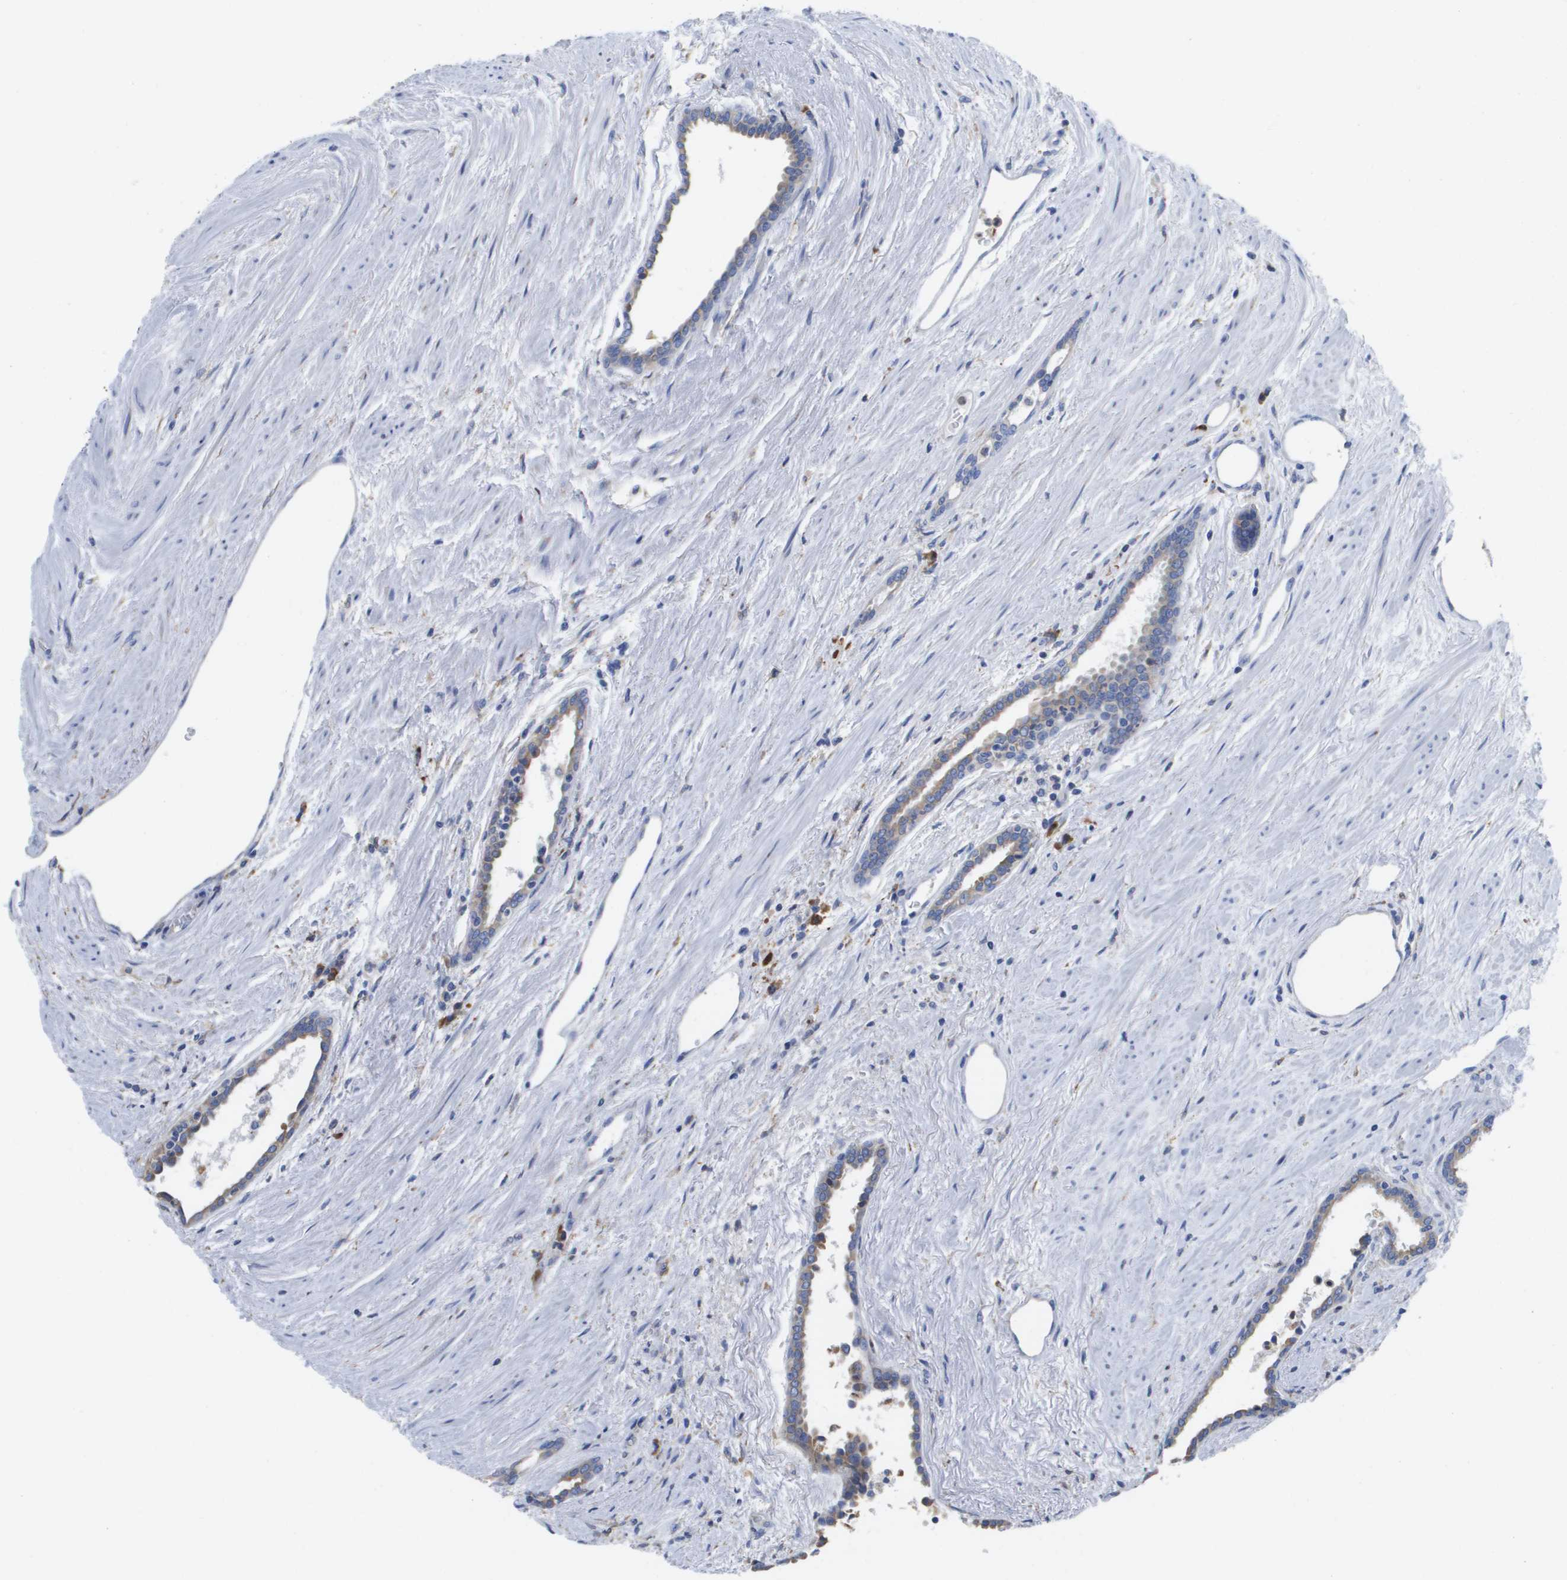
{"staining": {"intensity": "weak", "quantity": "<25%", "location": "cytoplasmic/membranous"}, "tissue": "prostate cancer", "cell_type": "Tumor cells", "image_type": "cancer", "snomed": [{"axis": "morphology", "description": "Adenocarcinoma, High grade"}, {"axis": "topography", "description": "Prostate"}], "caption": "The photomicrograph reveals no significant expression in tumor cells of prostate cancer.", "gene": "SDR42E1", "patient": {"sex": "male", "age": 71}}